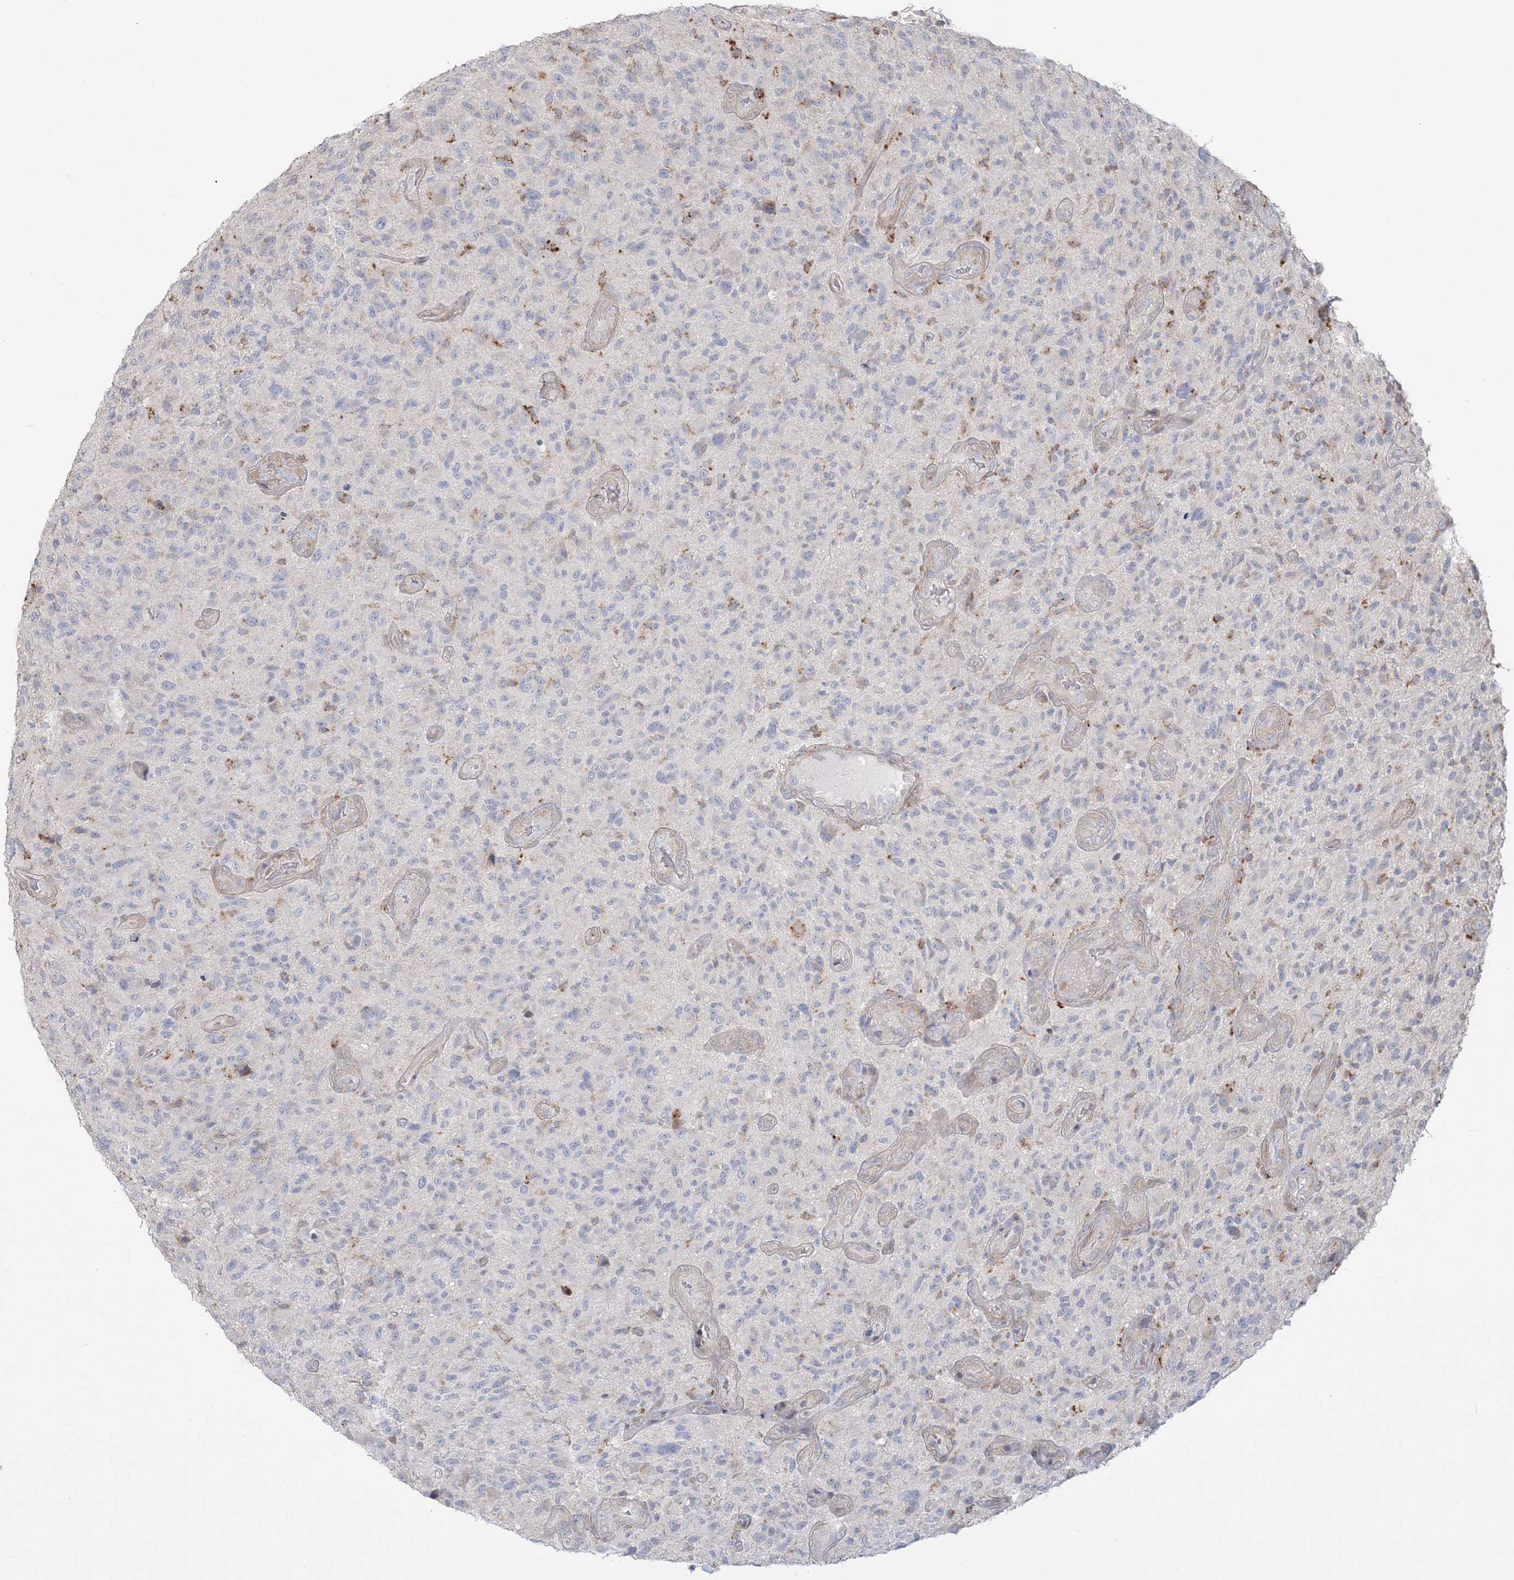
{"staining": {"intensity": "negative", "quantity": "none", "location": "none"}, "tissue": "glioma", "cell_type": "Tumor cells", "image_type": "cancer", "snomed": [{"axis": "morphology", "description": "Glioma, malignant, High grade"}, {"axis": "topography", "description": "Brain"}], "caption": "Immunohistochemical staining of malignant glioma (high-grade) exhibits no significant staining in tumor cells.", "gene": "HAAO", "patient": {"sex": "male", "age": 47}}